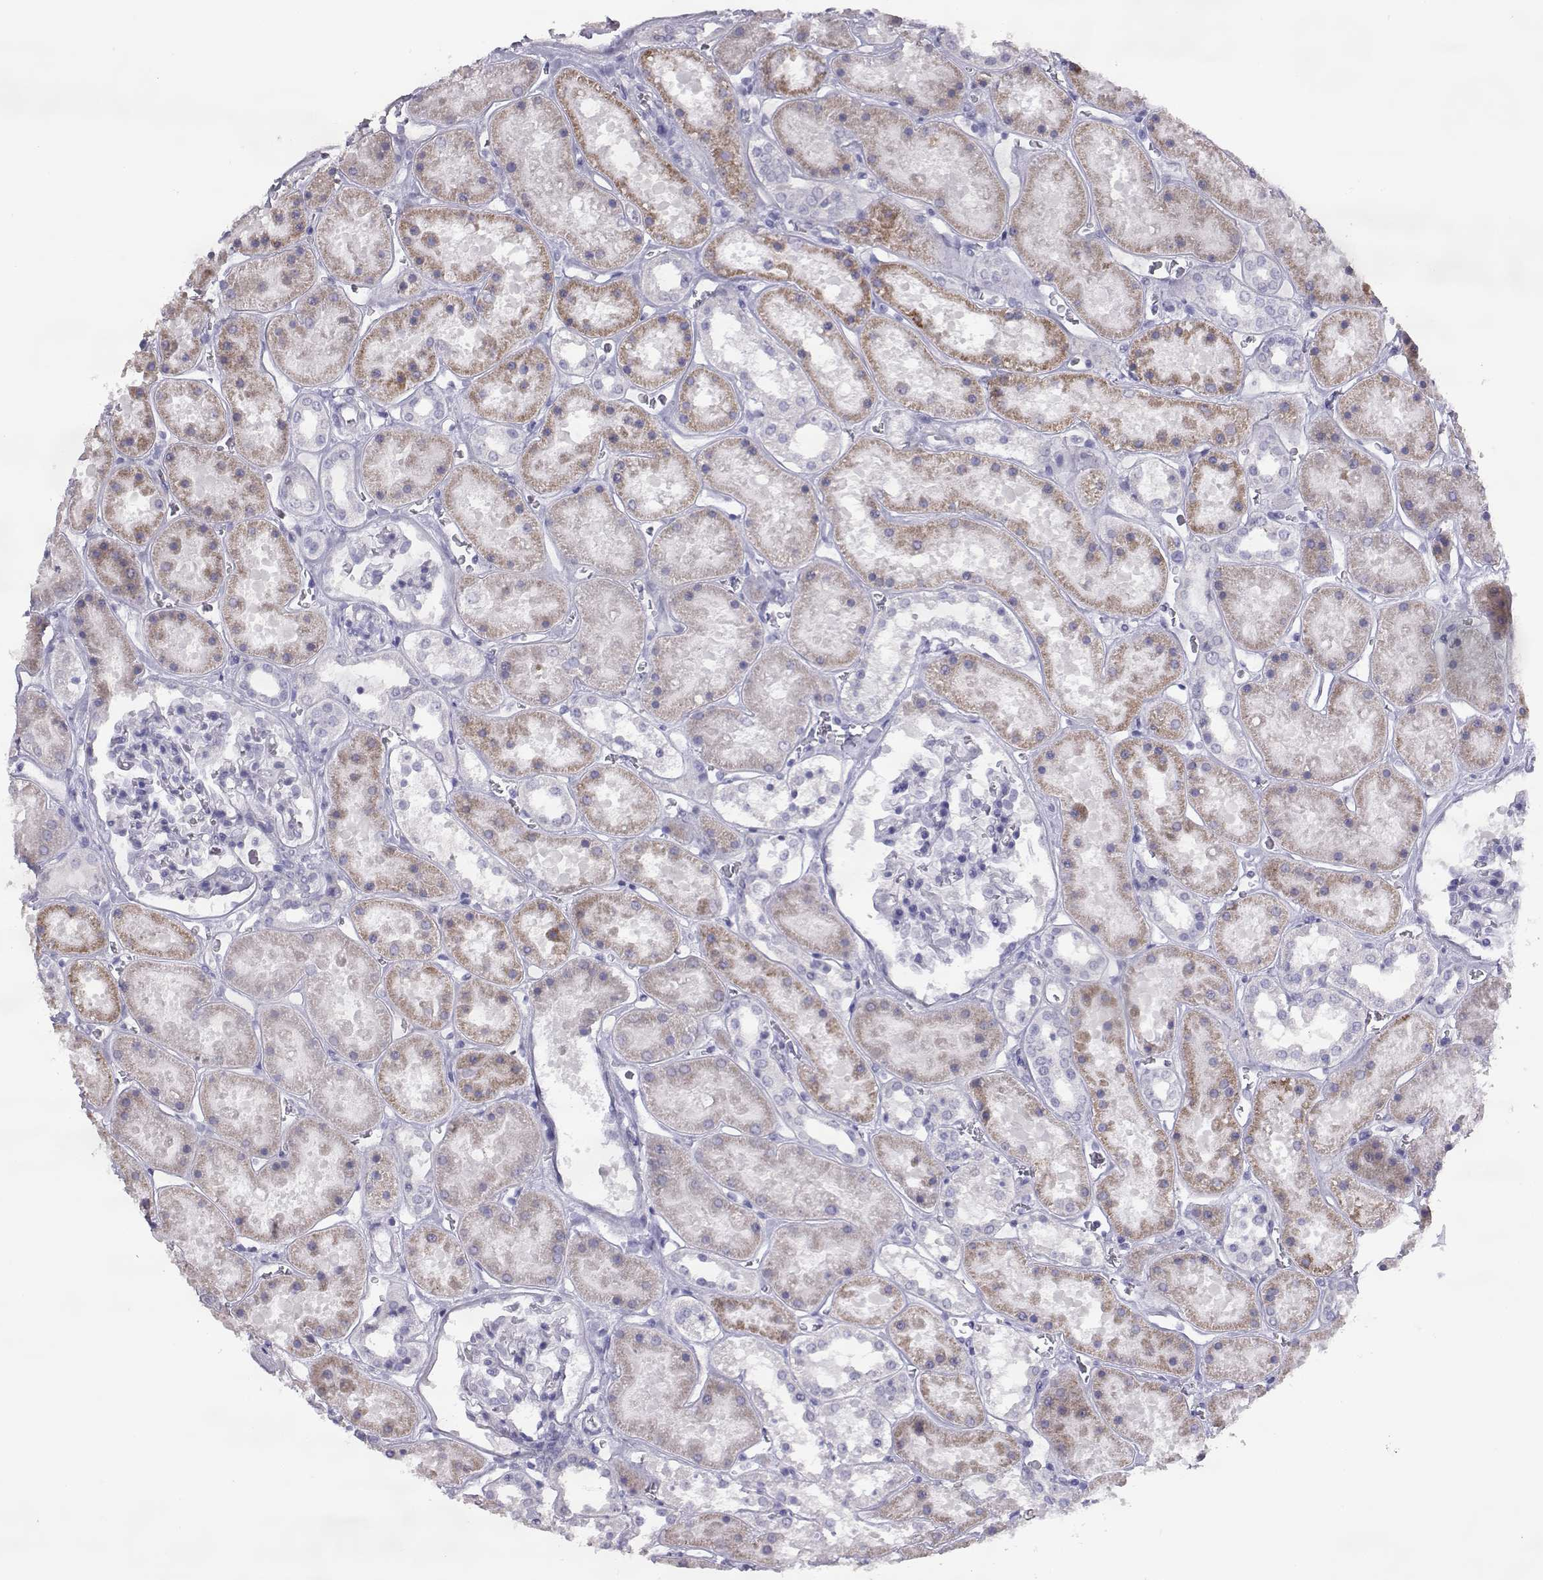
{"staining": {"intensity": "negative", "quantity": "none", "location": "none"}, "tissue": "kidney", "cell_type": "Cells in glomeruli", "image_type": "normal", "snomed": [{"axis": "morphology", "description": "Normal tissue, NOS"}, {"axis": "topography", "description": "Kidney"}], "caption": "Immunohistochemistry of unremarkable kidney shows no expression in cells in glomeruli. Brightfield microscopy of IHC stained with DAB (brown) and hematoxylin (blue), captured at high magnification.", "gene": "PMCH", "patient": {"sex": "female", "age": 41}}